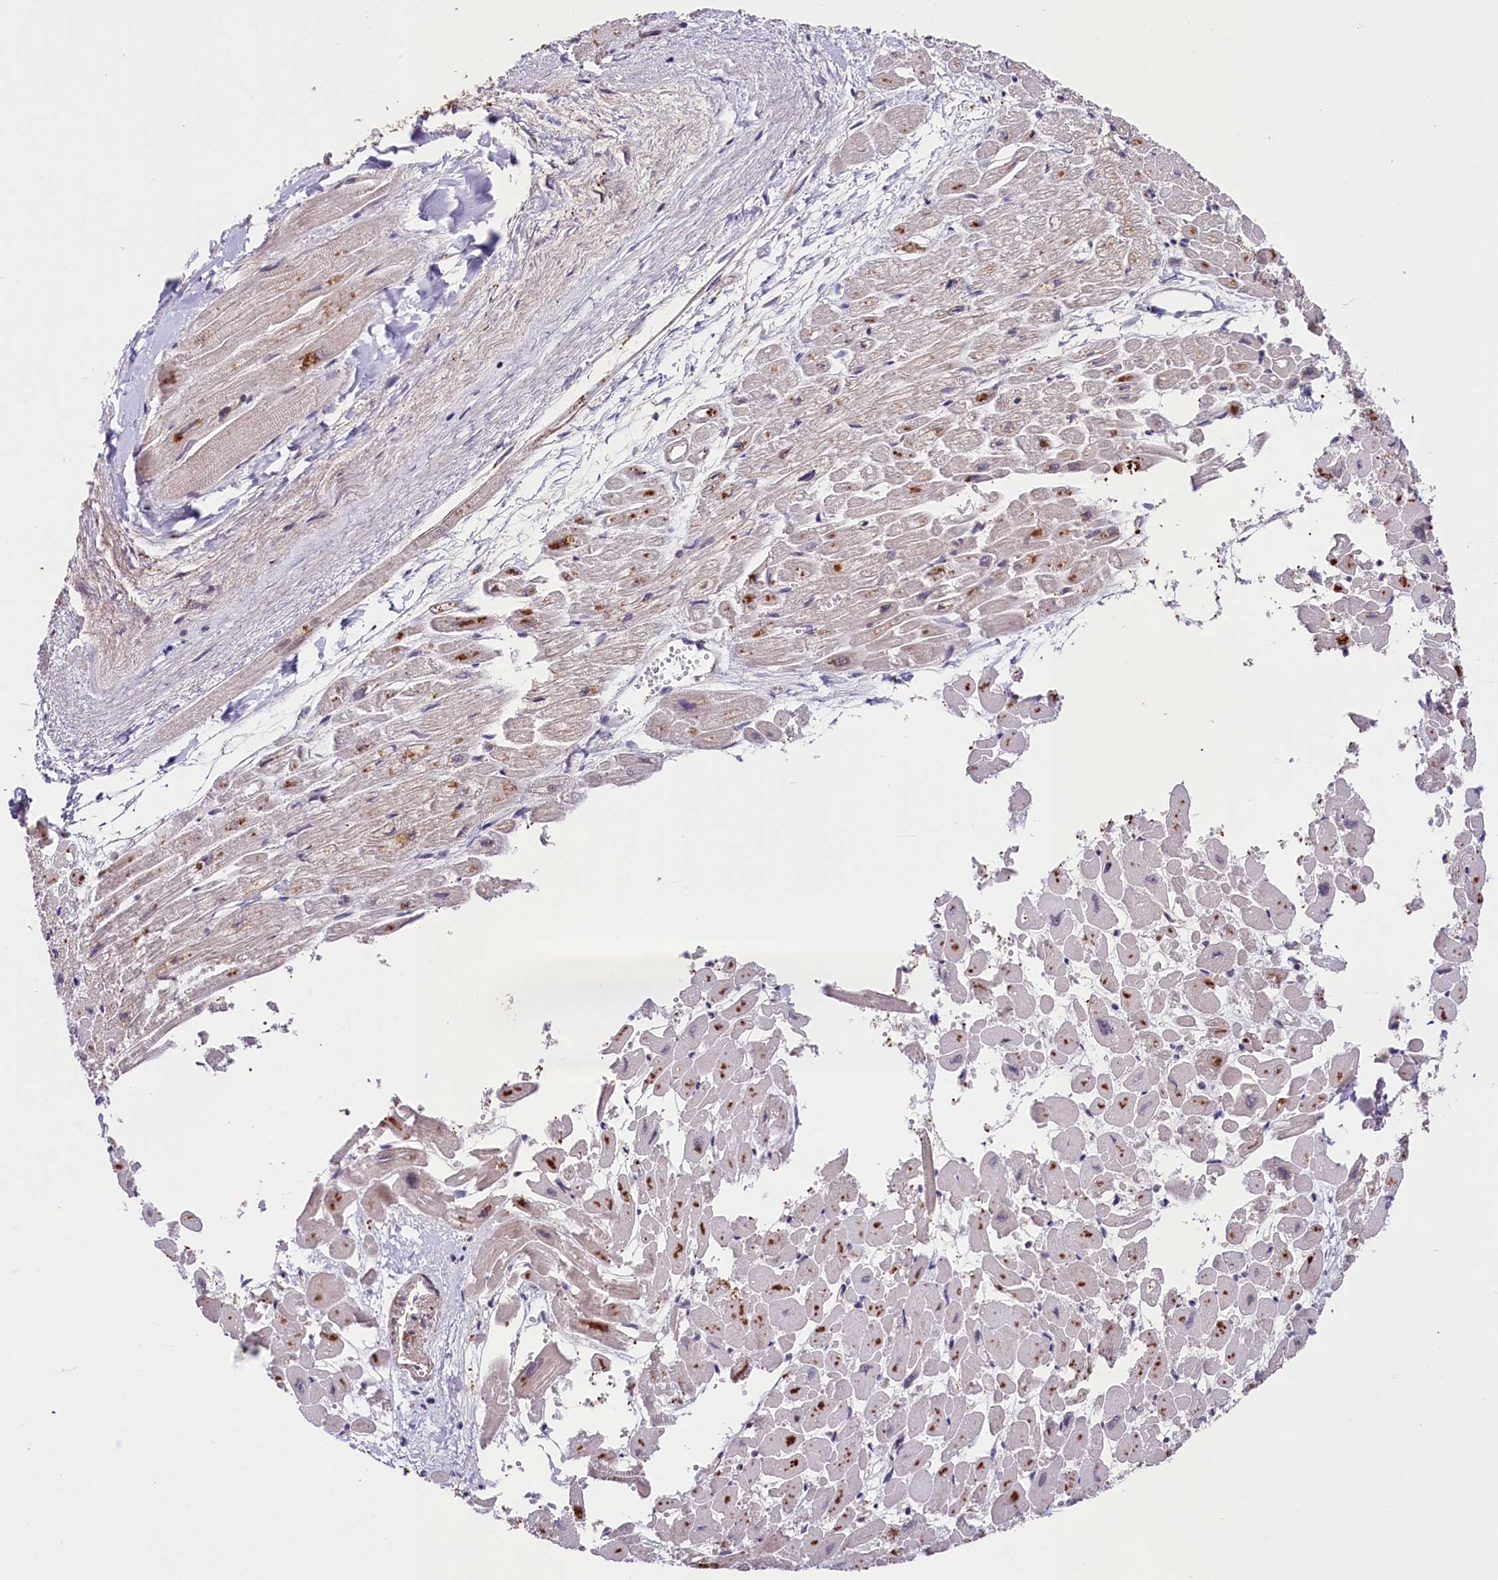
{"staining": {"intensity": "weak", "quantity": "25%-75%", "location": "cytoplasmic/membranous"}, "tissue": "heart muscle", "cell_type": "Cardiomyocytes", "image_type": "normal", "snomed": [{"axis": "morphology", "description": "Normal tissue, NOS"}, {"axis": "topography", "description": "Heart"}], "caption": "A low amount of weak cytoplasmic/membranous positivity is present in approximately 25%-75% of cardiomyocytes in normal heart muscle.", "gene": "CACNA1H", "patient": {"sex": "male", "age": 54}}